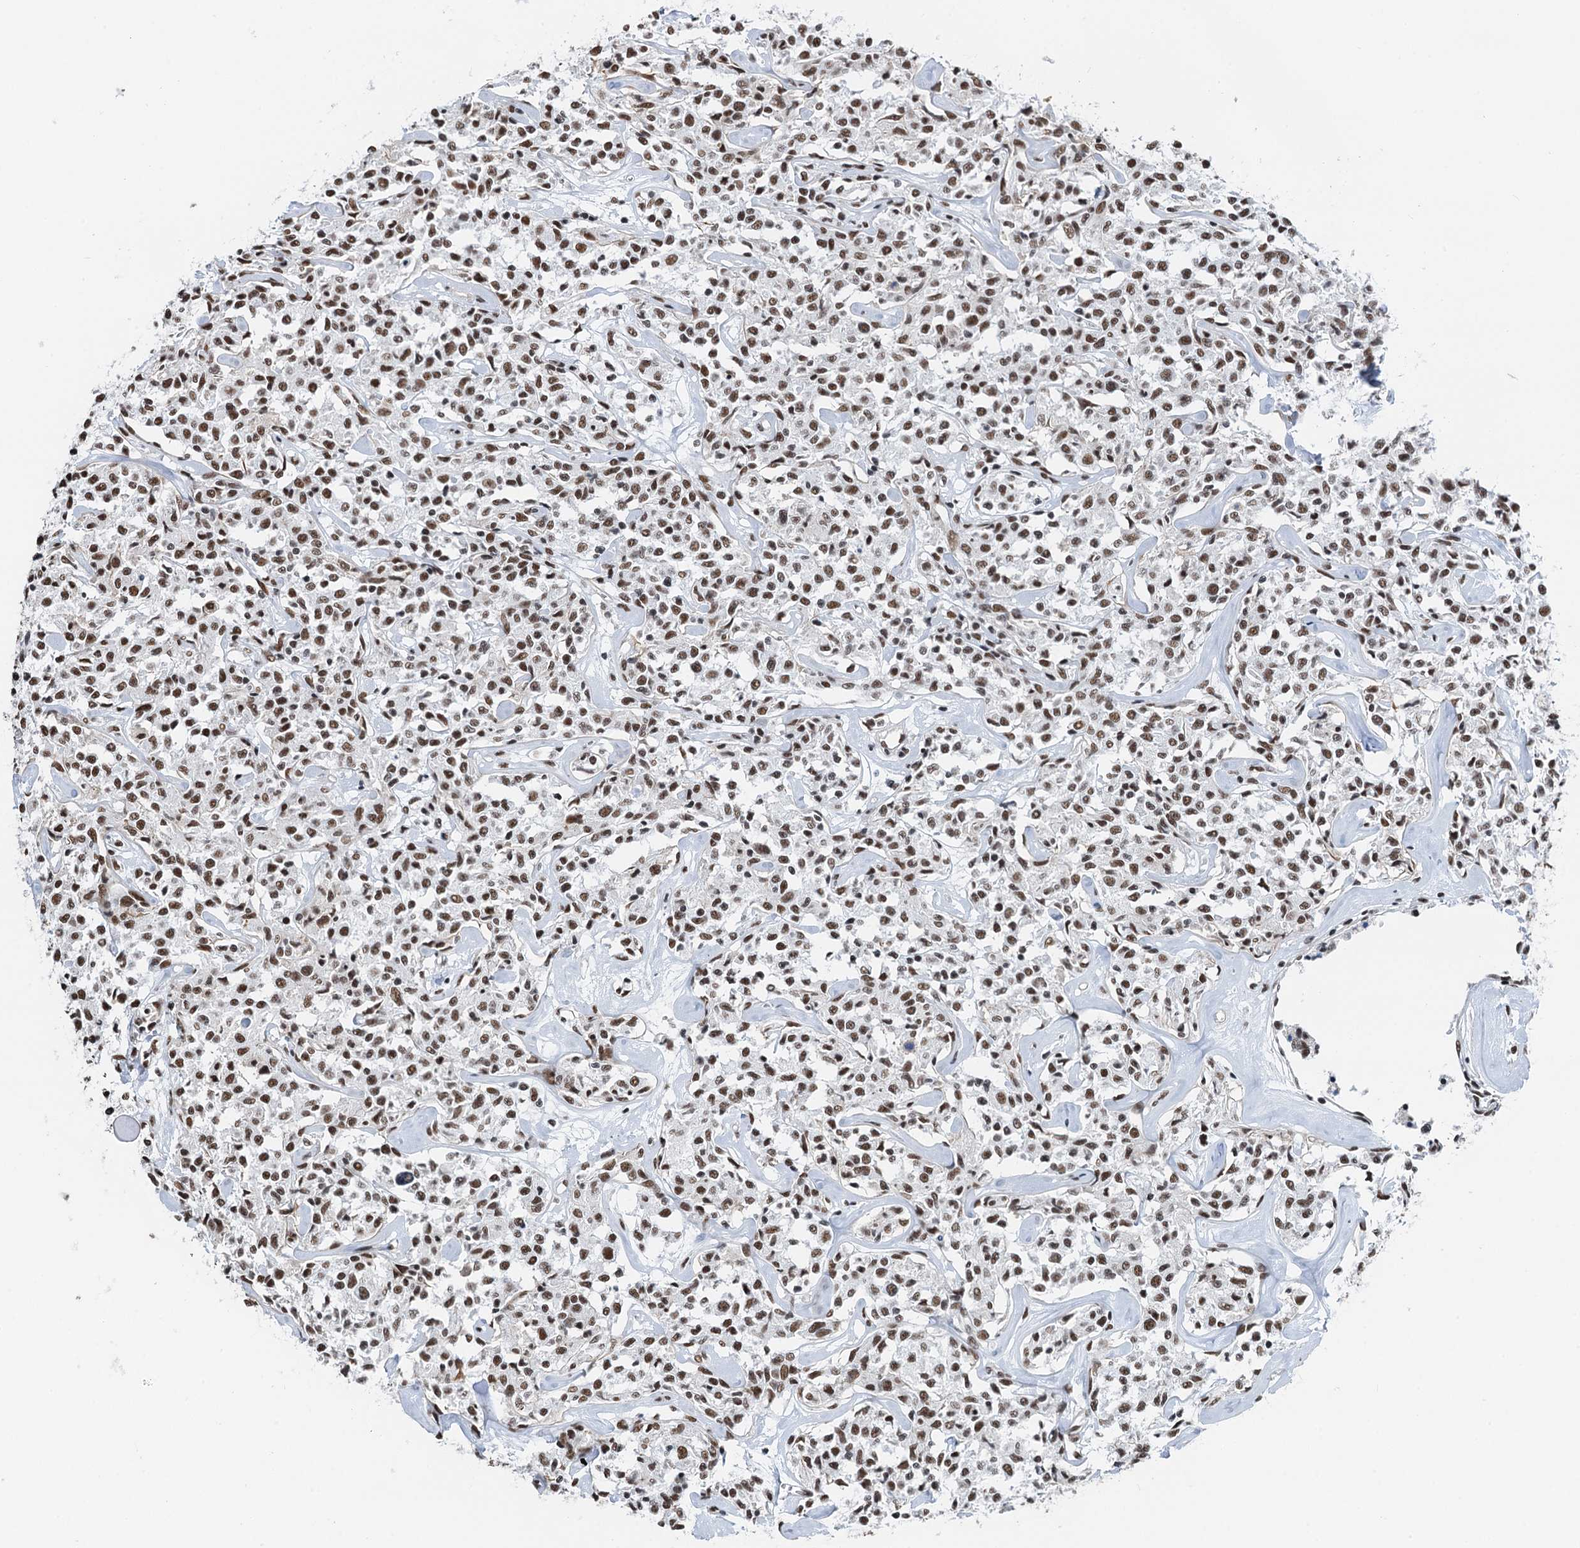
{"staining": {"intensity": "moderate", "quantity": ">75%", "location": "nuclear"}, "tissue": "lymphoma", "cell_type": "Tumor cells", "image_type": "cancer", "snomed": [{"axis": "morphology", "description": "Malignant lymphoma, non-Hodgkin's type, Low grade"}, {"axis": "topography", "description": "Small intestine"}], "caption": "Protein expression analysis of human lymphoma reveals moderate nuclear positivity in about >75% of tumor cells.", "gene": "ZNF609", "patient": {"sex": "female", "age": 59}}